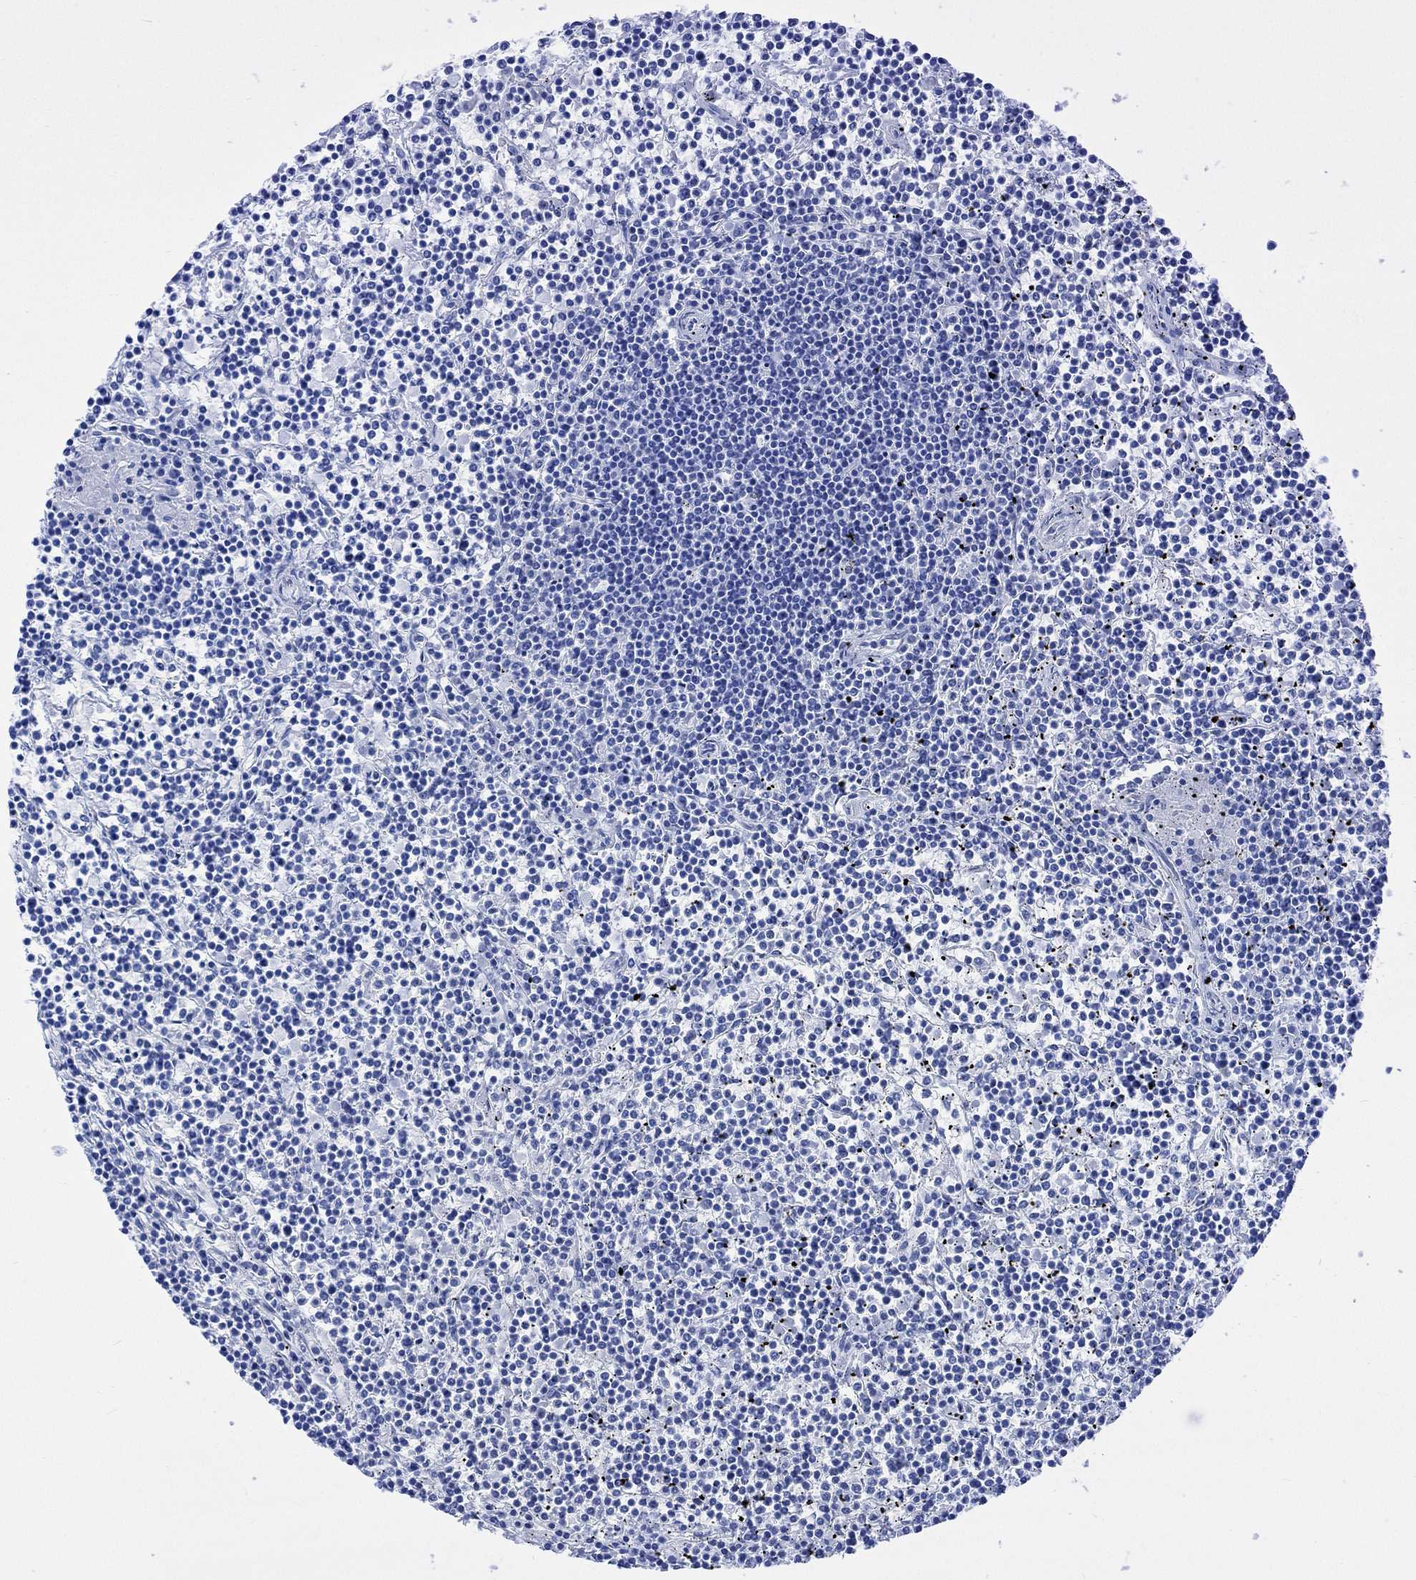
{"staining": {"intensity": "negative", "quantity": "none", "location": "none"}, "tissue": "lymphoma", "cell_type": "Tumor cells", "image_type": "cancer", "snomed": [{"axis": "morphology", "description": "Malignant lymphoma, non-Hodgkin's type, Low grade"}, {"axis": "topography", "description": "Spleen"}], "caption": "An immunohistochemistry histopathology image of malignant lymphoma, non-Hodgkin's type (low-grade) is shown. There is no staining in tumor cells of malignant lymphoma, non-Hodgkin's type (low-grade).", "gene": "CELF4", "patient": {"sex": "female", "age": 19}}